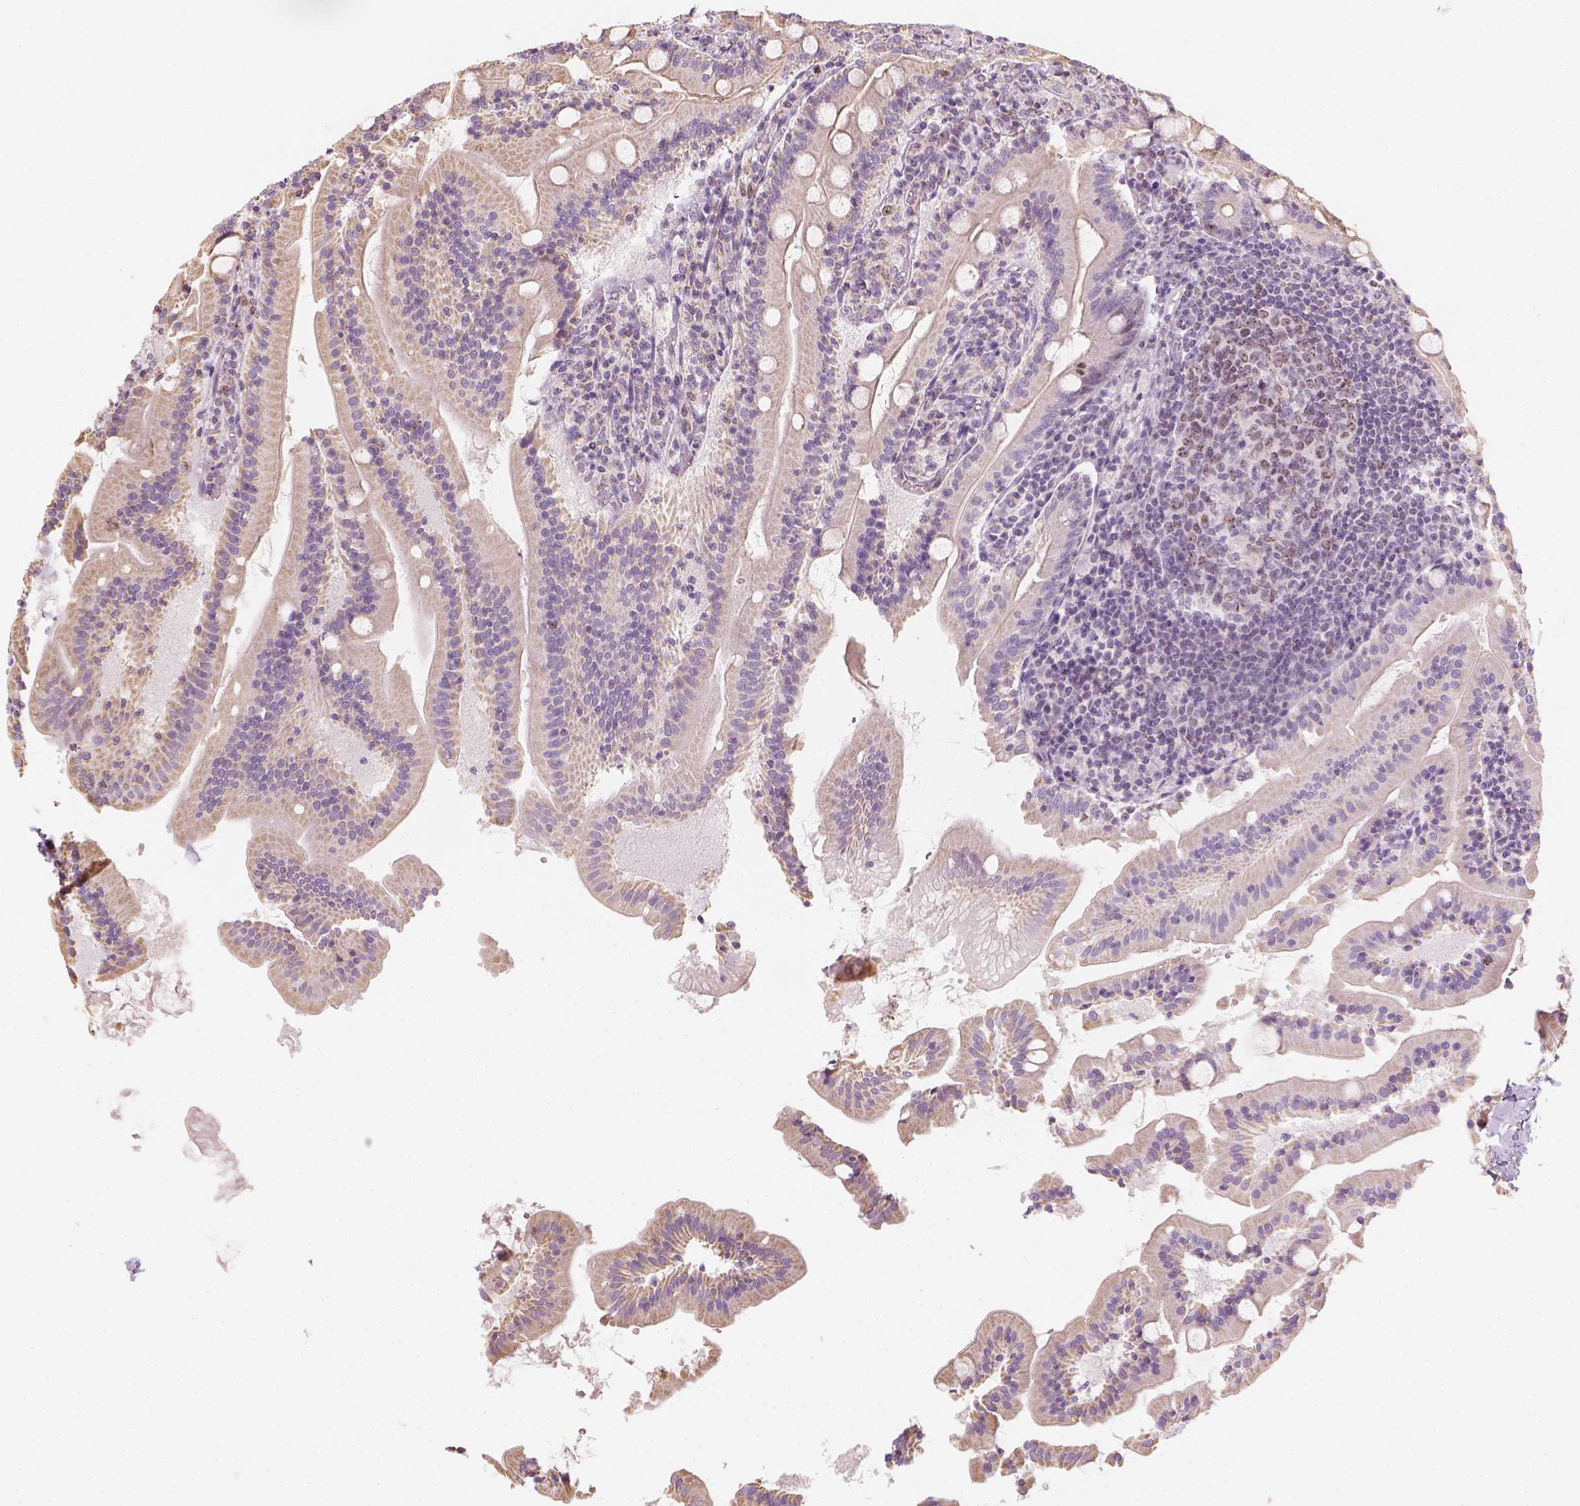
{"staining": {"intensity": "moderate", "quantity": "<25%", "location": "cytoplasmic/membranous"}, "tissue": "small intestine", "cell_type": "Glandular cells", "image_type": "normal", "snomed": [{"axis": "morphology", "description": "Normal tissue, NOS"}, {"axis": "topography", "description": "Small intestine"}], "caption": "Immunohistochemistry micrograph of normal human small intestine stained for a protein (brown), which demonstrates low levels of moderate cytoplasmic/membranous expression in about <25% of glandular cells.", "gene": "LCA5", "patient": {"sex": "male", "age": 37}}